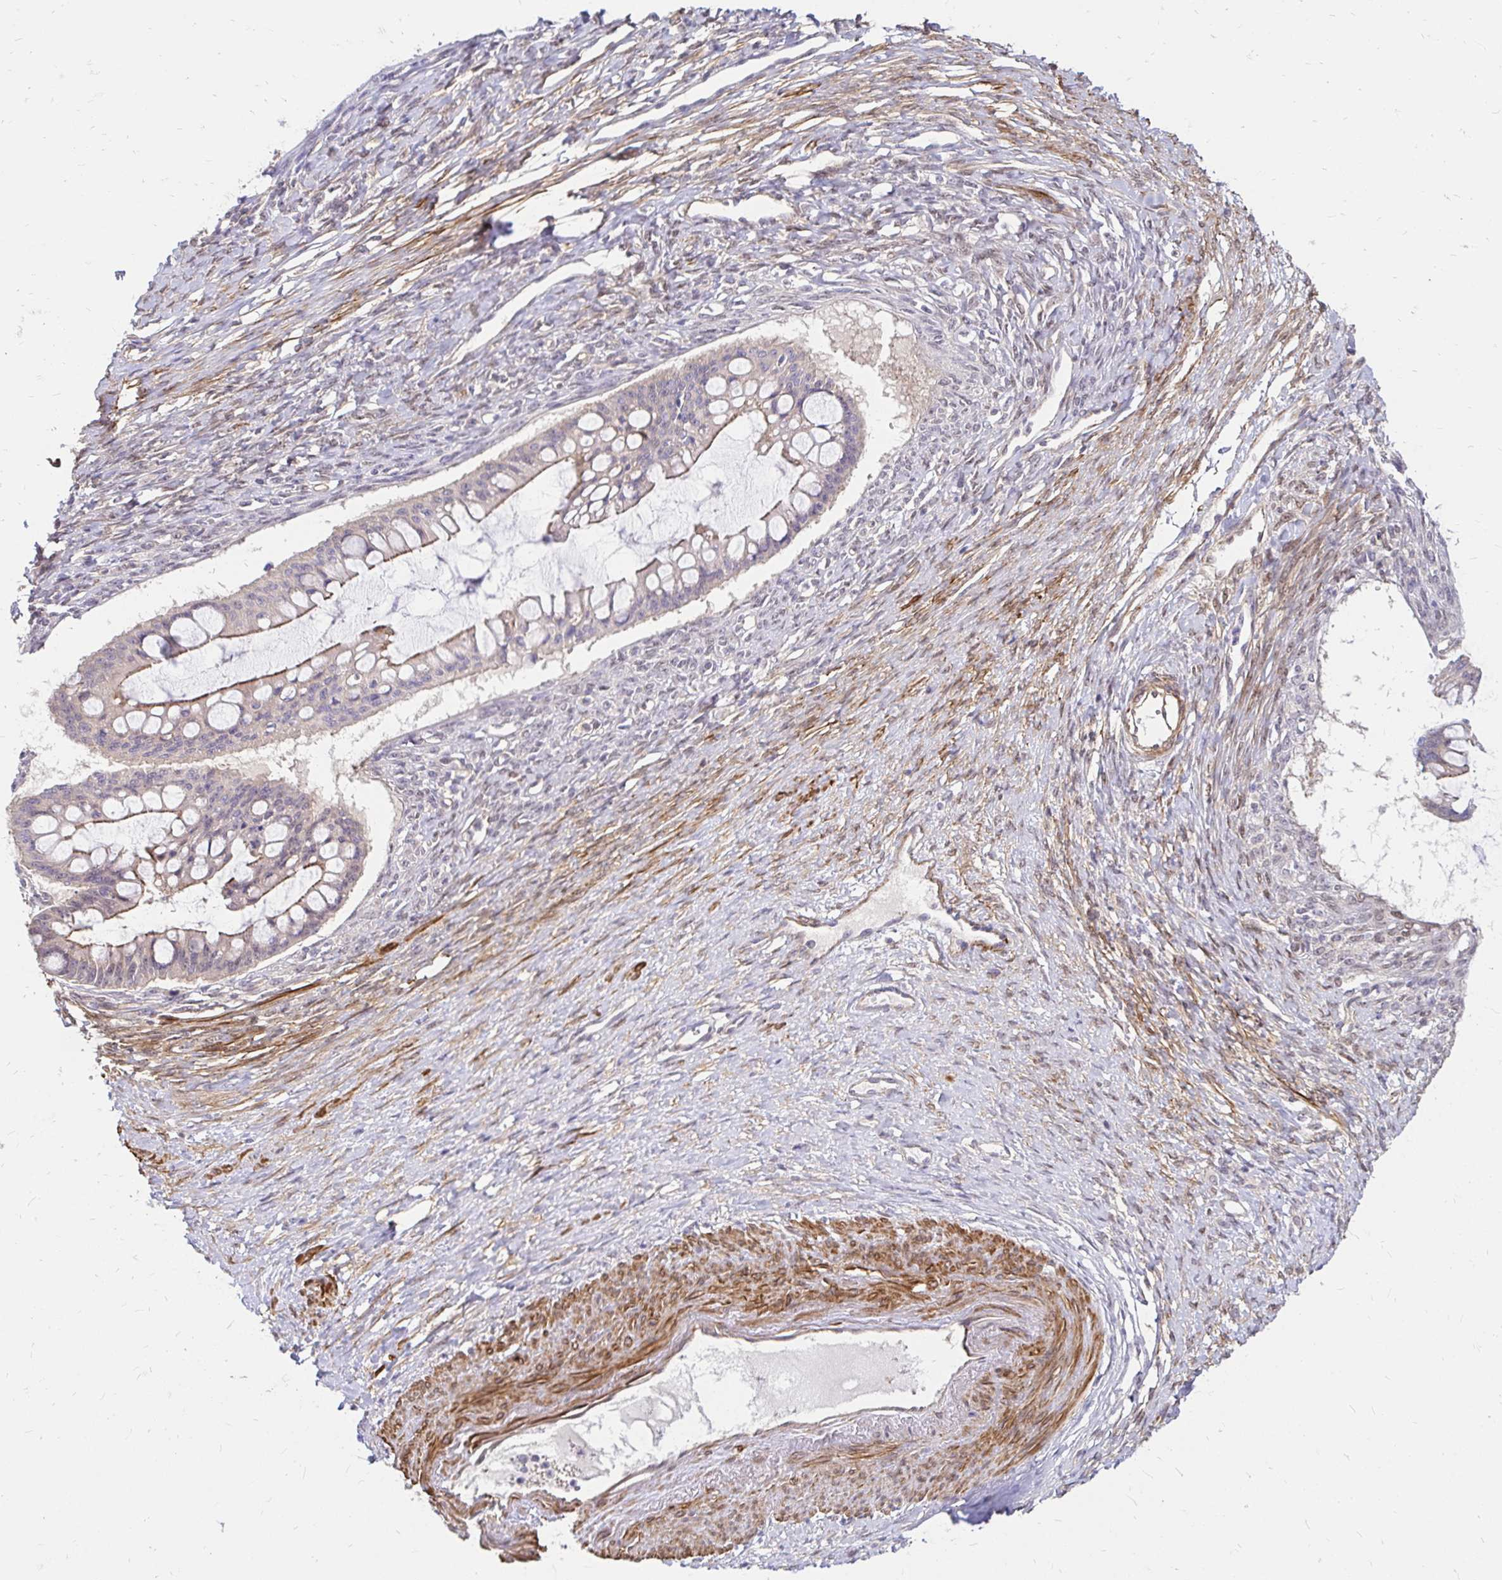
{"staining": {"intensity": "weak", "quantity": "<25%", "location": "cytoplasmic/membranous"}, "tissue": "ovarian cancer", "cell_type": "Tumor cells", "image_type": "cancer", "snomed": [{"axis": "morphology", "description": "Cystadenocarcinoma, mucinous, NOS"}, {"axis": "topography", "description": "Ovary"}], "caption": "This is an immunohistochemistry (IHC) image of human mucinous cystadenocarcinoma (ovarian). There is no positivity in tumor cells.", "gene": "YAP1", "patient": {"sex": "female", "age": 73}}